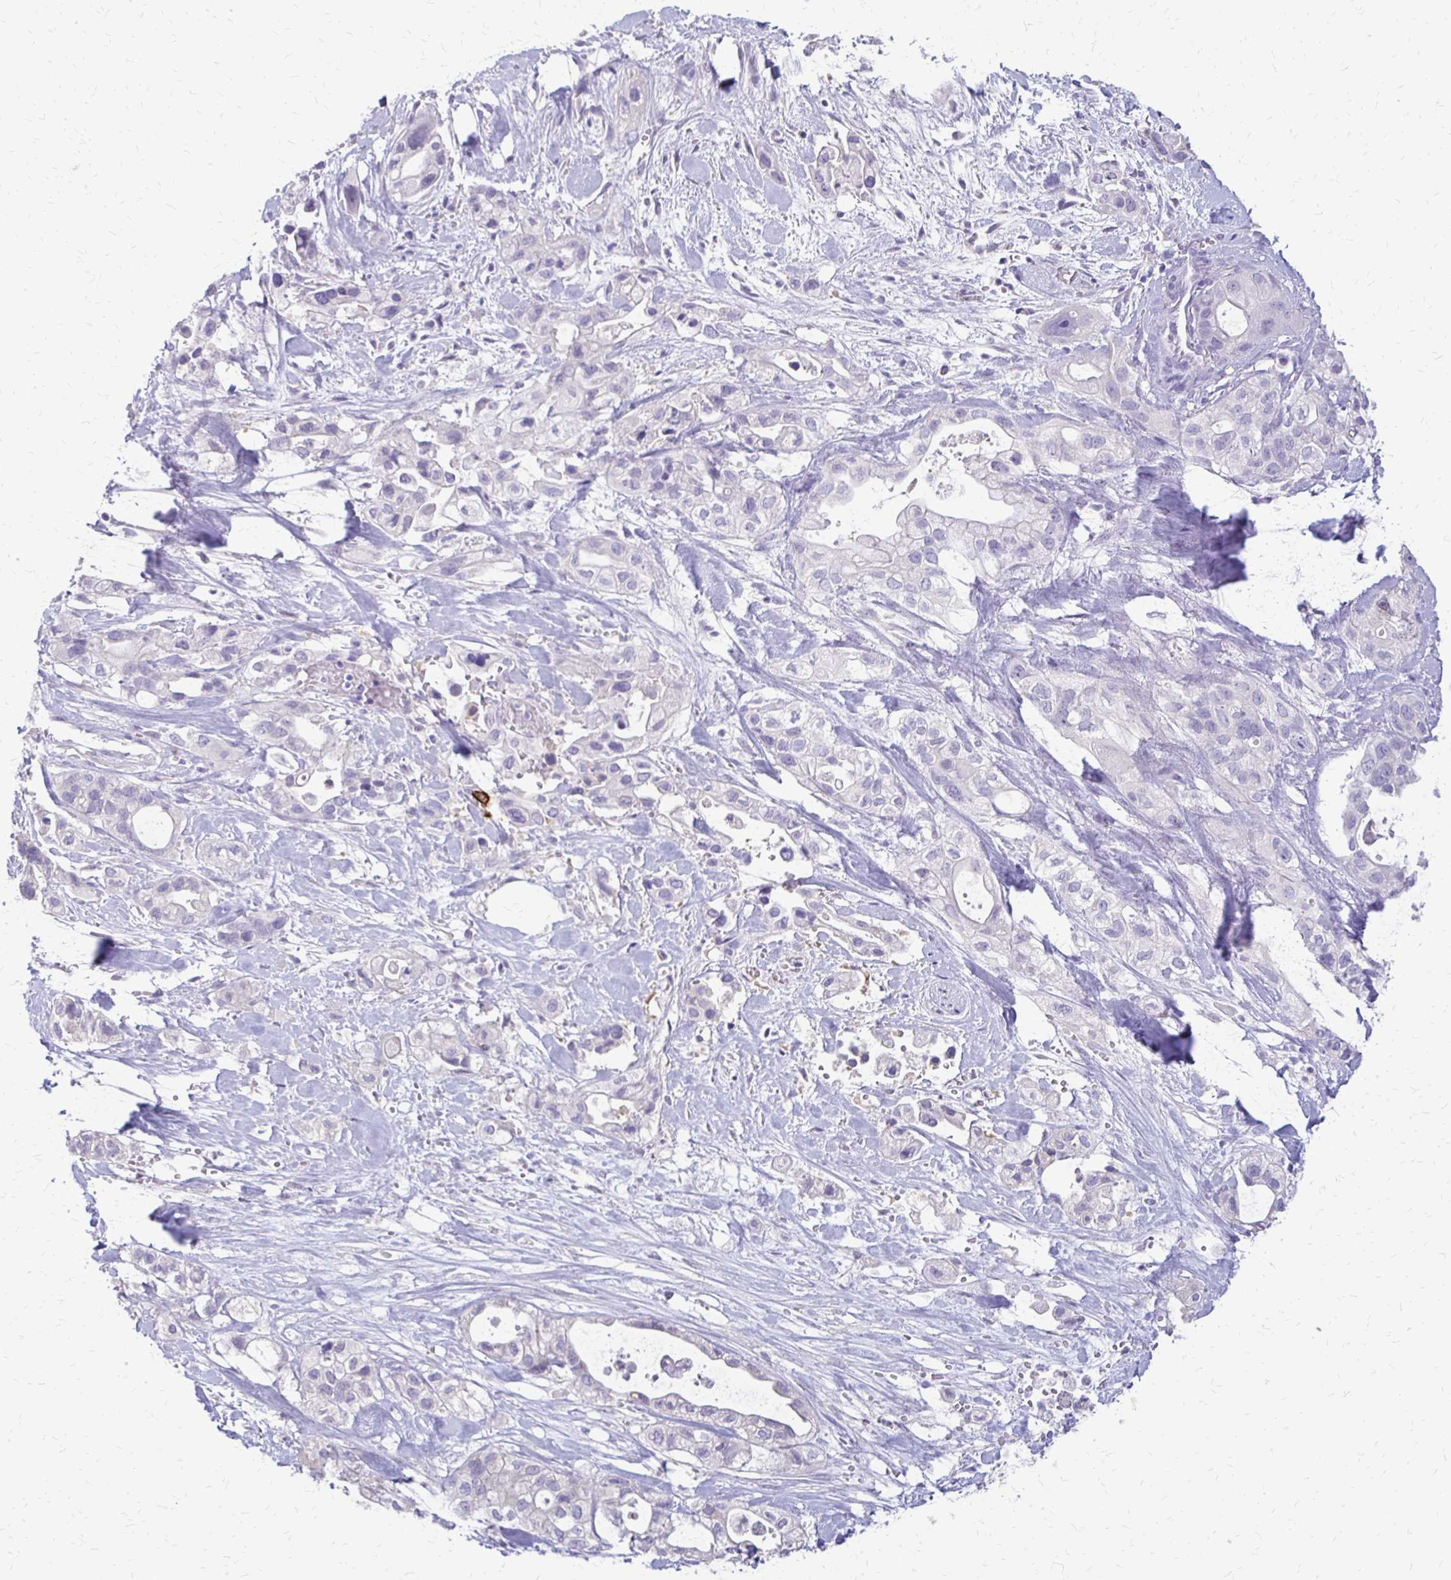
{"staining": {"intensity": "negative", "quantity": "none", "location": "none"}, "tissue": "pancreatic cancer", "cell_type": "Tumor cells", "image_type": "cancer", "snomed": [{"axis": "morphology", "description": "Adenocarcinoma, NOS"}, {"axis": "topography", "description": "Pancreas"}], "caption": "A high-resolution photomicrograph shows immunohistochemistry staining of pancreatic adenocarcinoma, which shows no significant staining in tumor cells.", "gene": "ALPG", "patient": {"sex": "male", "age": 44}}